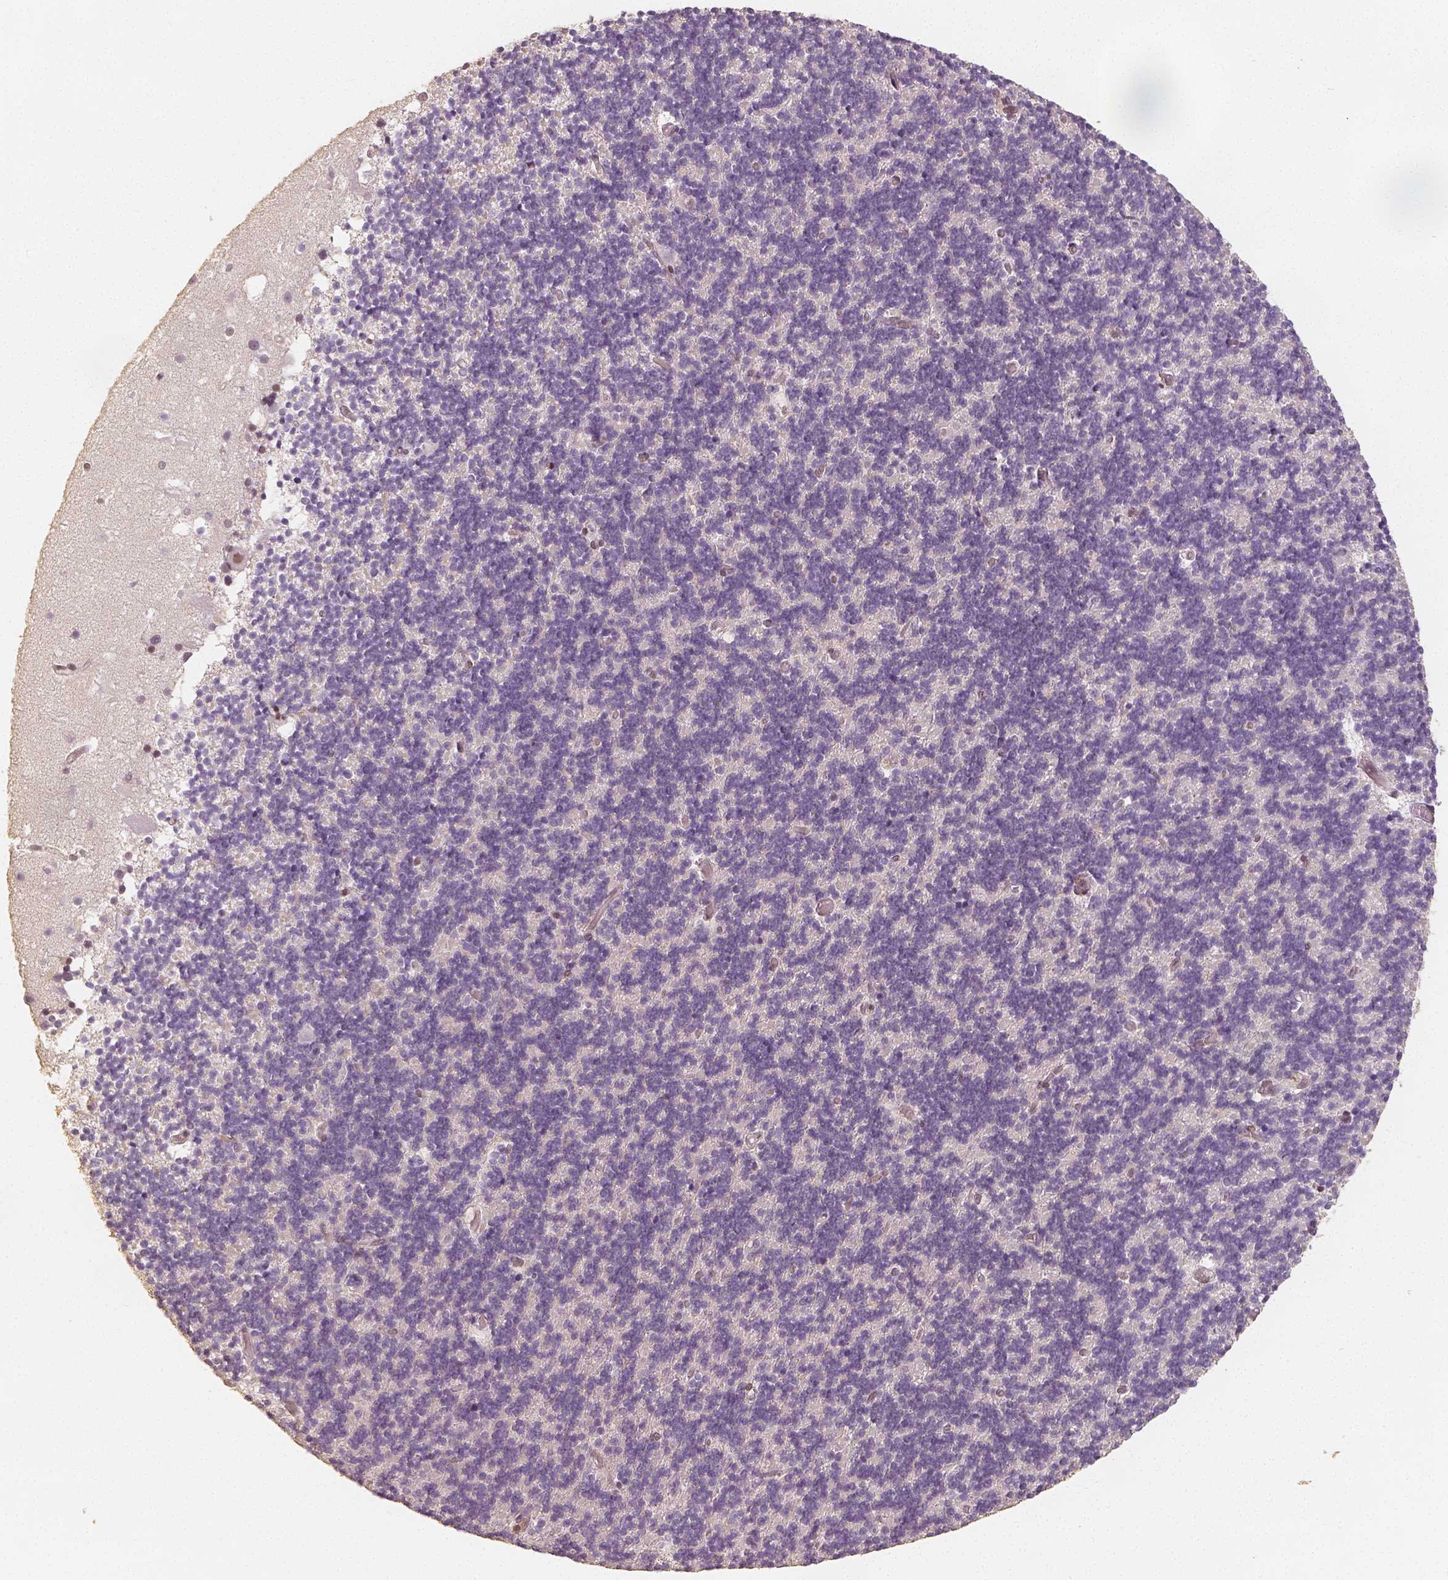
{"staining": {"intensity": "negative", "quantity": "none", "location": "none"}, "tissue": "cerebellum", "cell_type": "Cells in granular layer", "image_type": "normal", "snomed": [{"axis": "morphology", "description": "Normal tissue, NOS"}, {"axis": "topography", "description": "Cerebellum"}], "caption": "Immunohistochemistry (IHC) histopathology image of benign cerebellum: human cerebellum stained with DAB shows no significant protein positivity in cells in granular layer.", "gene": "HDAC1", "patient": {"sex": "male", "age": 70}}